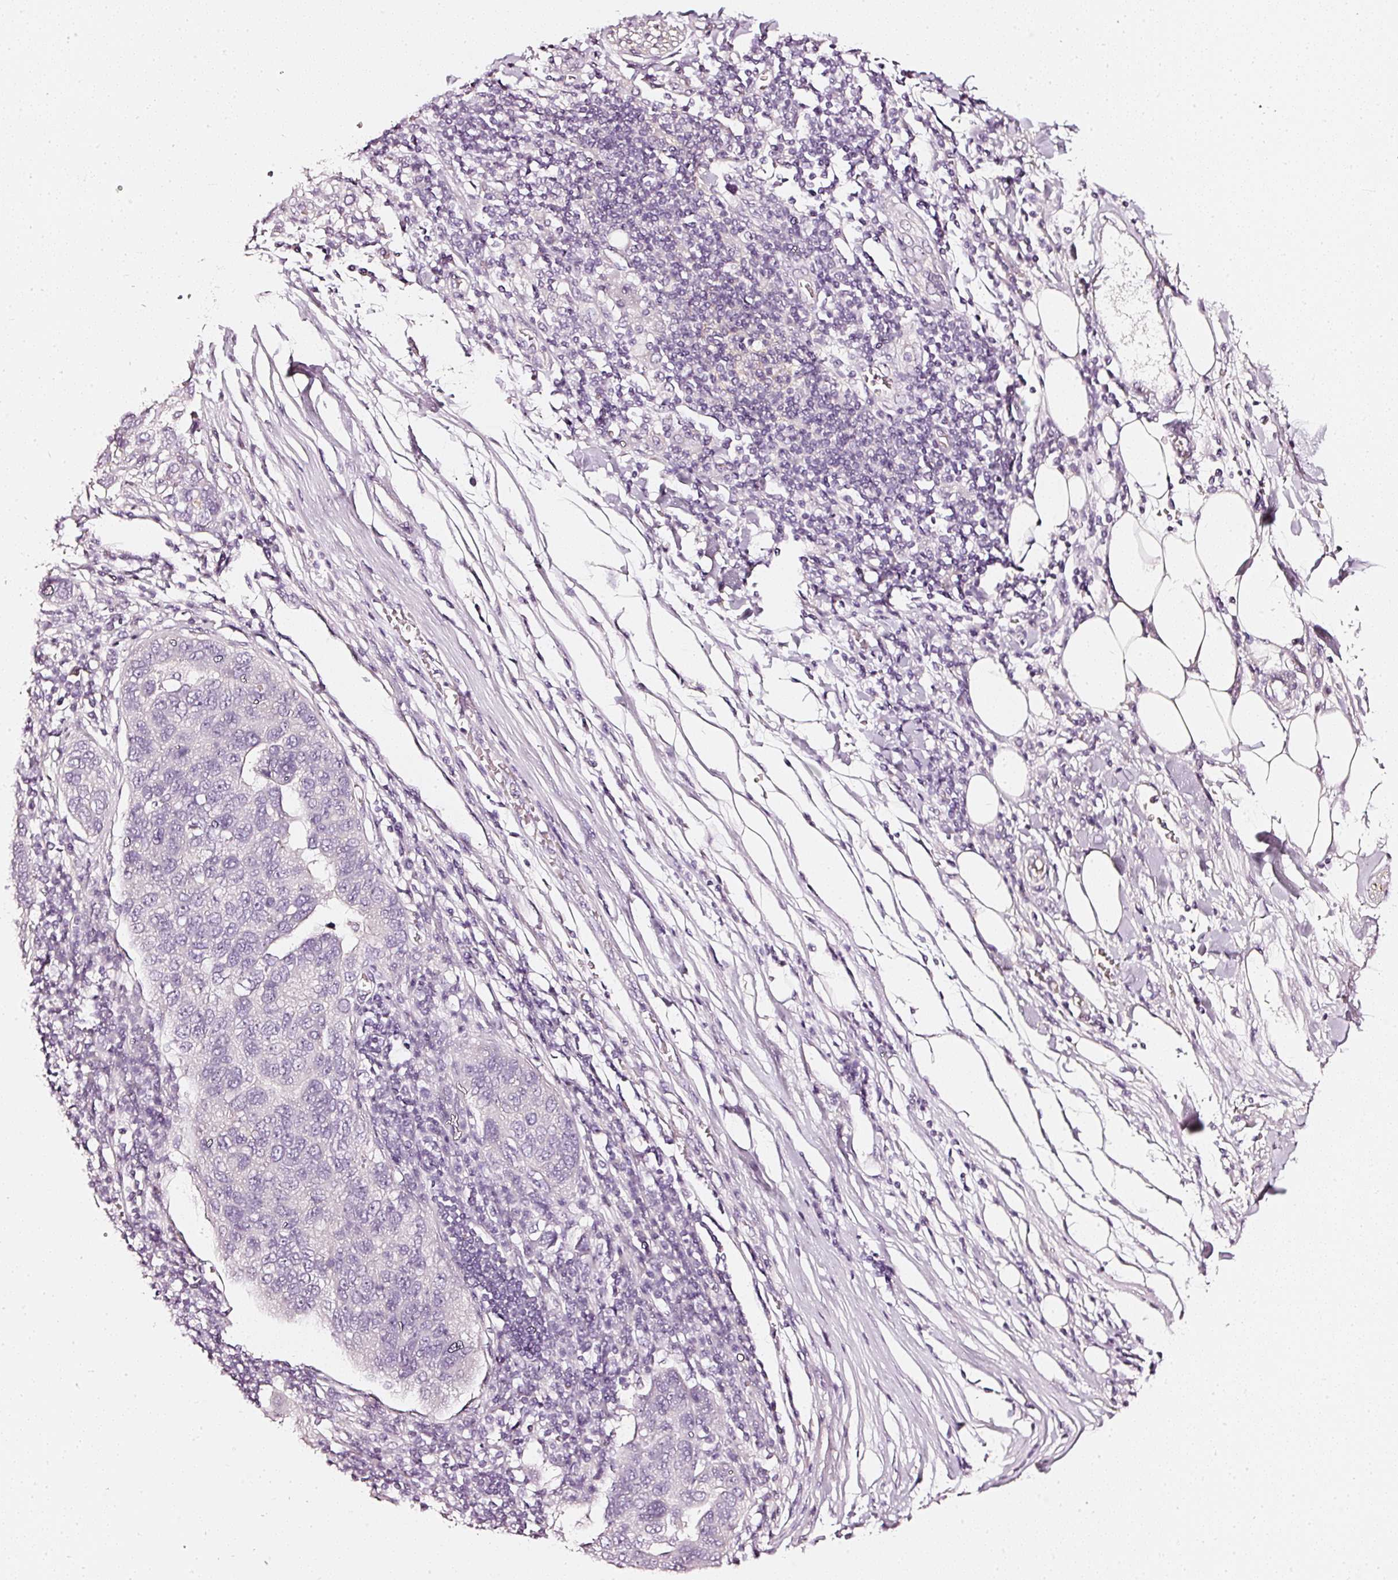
{"staining": {"intensity": "negative", "quantity": "none", "location": "none"}, "tissue": "pancreatic cancer", "cell_type": "Tumor cells", "image_type": "cancer", "snomed": [{"axis": "morphology", "description": "Adenocarcinoma, NOS"}, {"axis": "topography", "description": "Pancreas"}], "caption": "Immunohistochemical staining of pancreatic cancer shows no significant staining in tumor cells.", "gene": "CNP", "patient": {"sex": "female", "age": 61}}